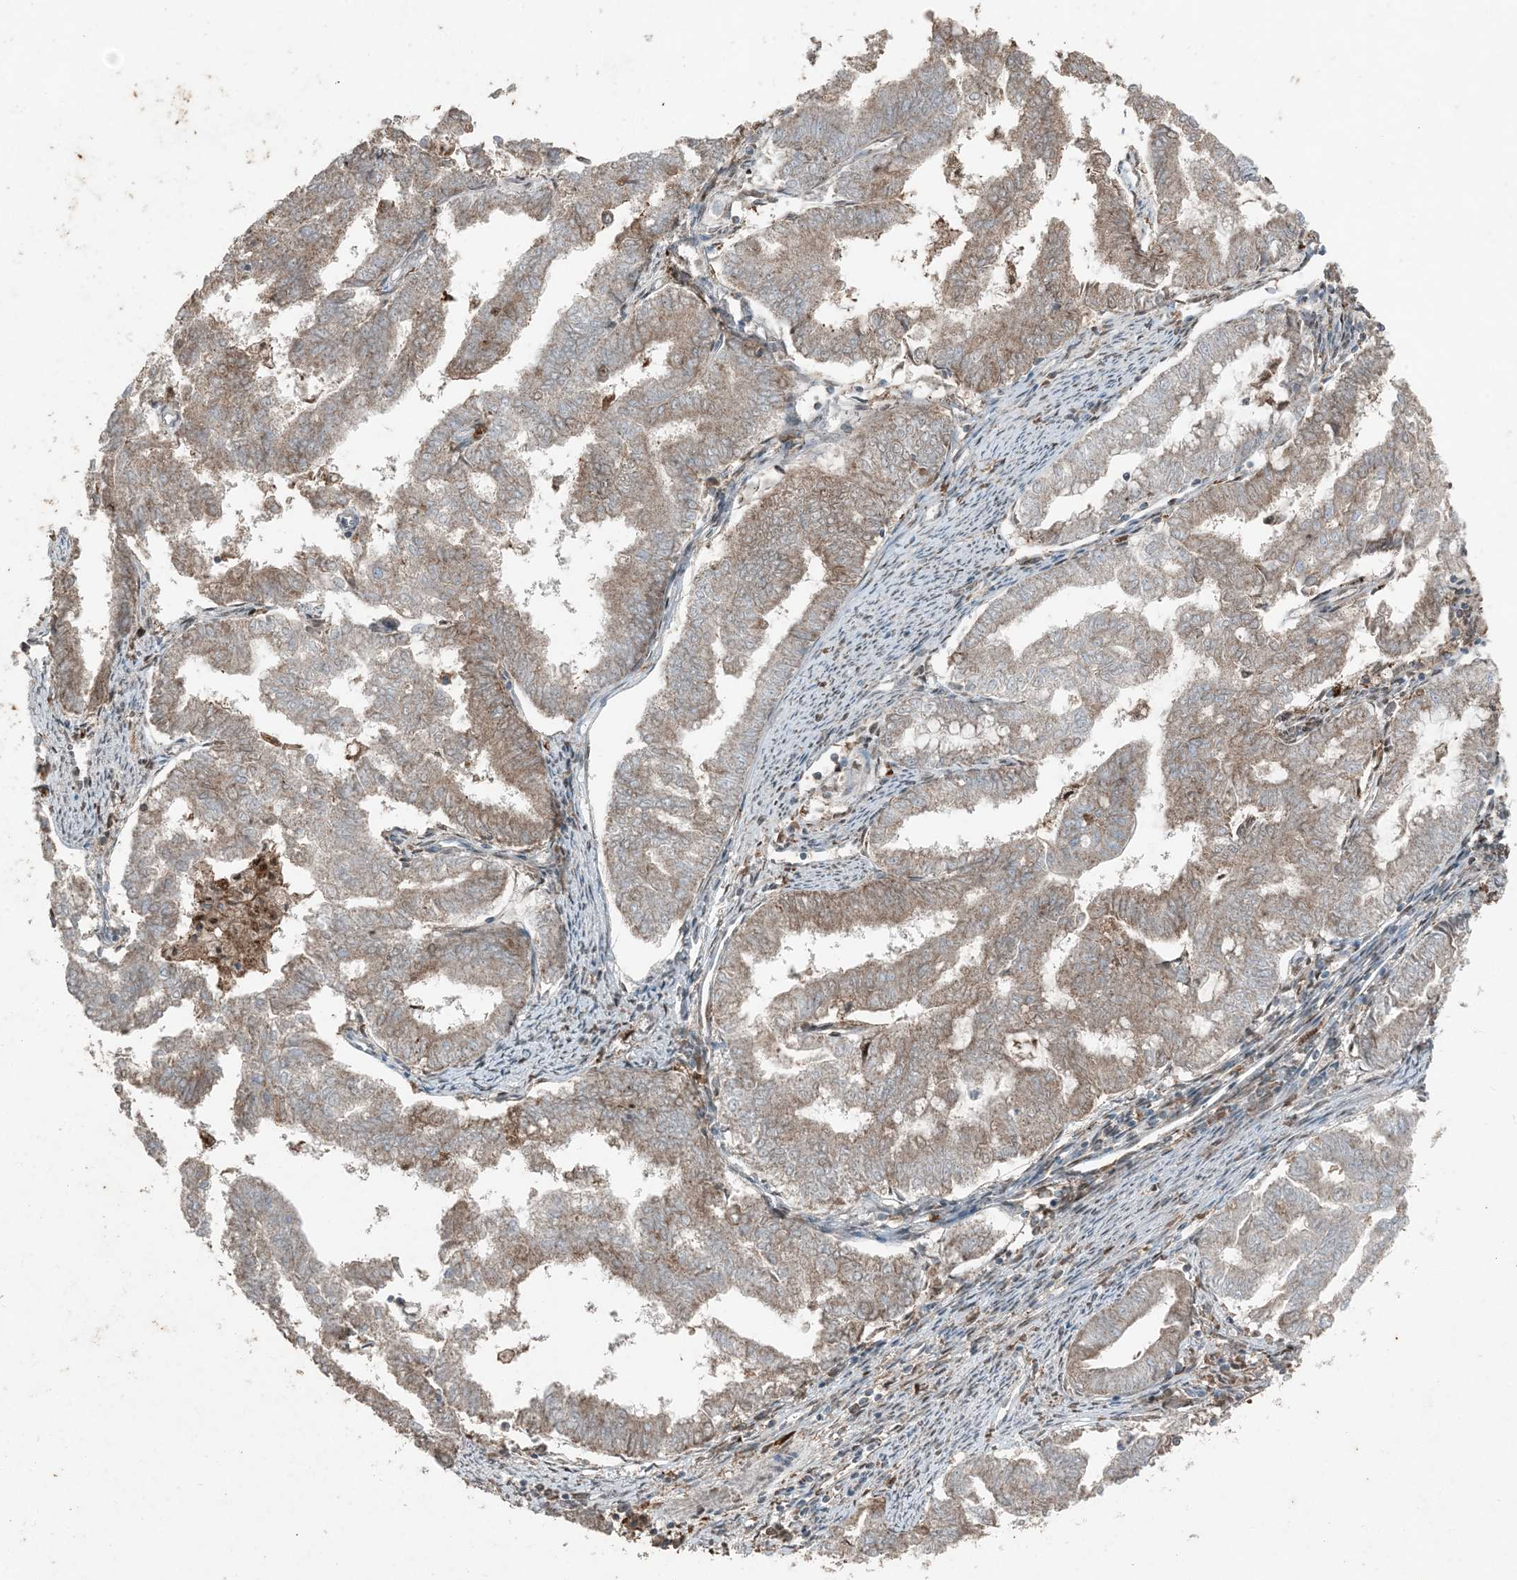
{"staining": {"intensity": "weak", "quantity": "25%-75%", "location": "cytoplasmic/membranous"}, "tissue": "endometrial cancer", "cell_type": "Tumor cells", "image_type": "cancer", "snomed": [{"axis": "morphology", "description": "Adenocarcinoma, NOS"}, {"axis": "topography", "description": "Endometrium"}], "caption": "A brown stain labels weak cytoplasmic/membranous expression of a protein in endometrial cancer tumor cells.", "gene": "TADA2B", "patient": {"sex": "female", "age": 79}}